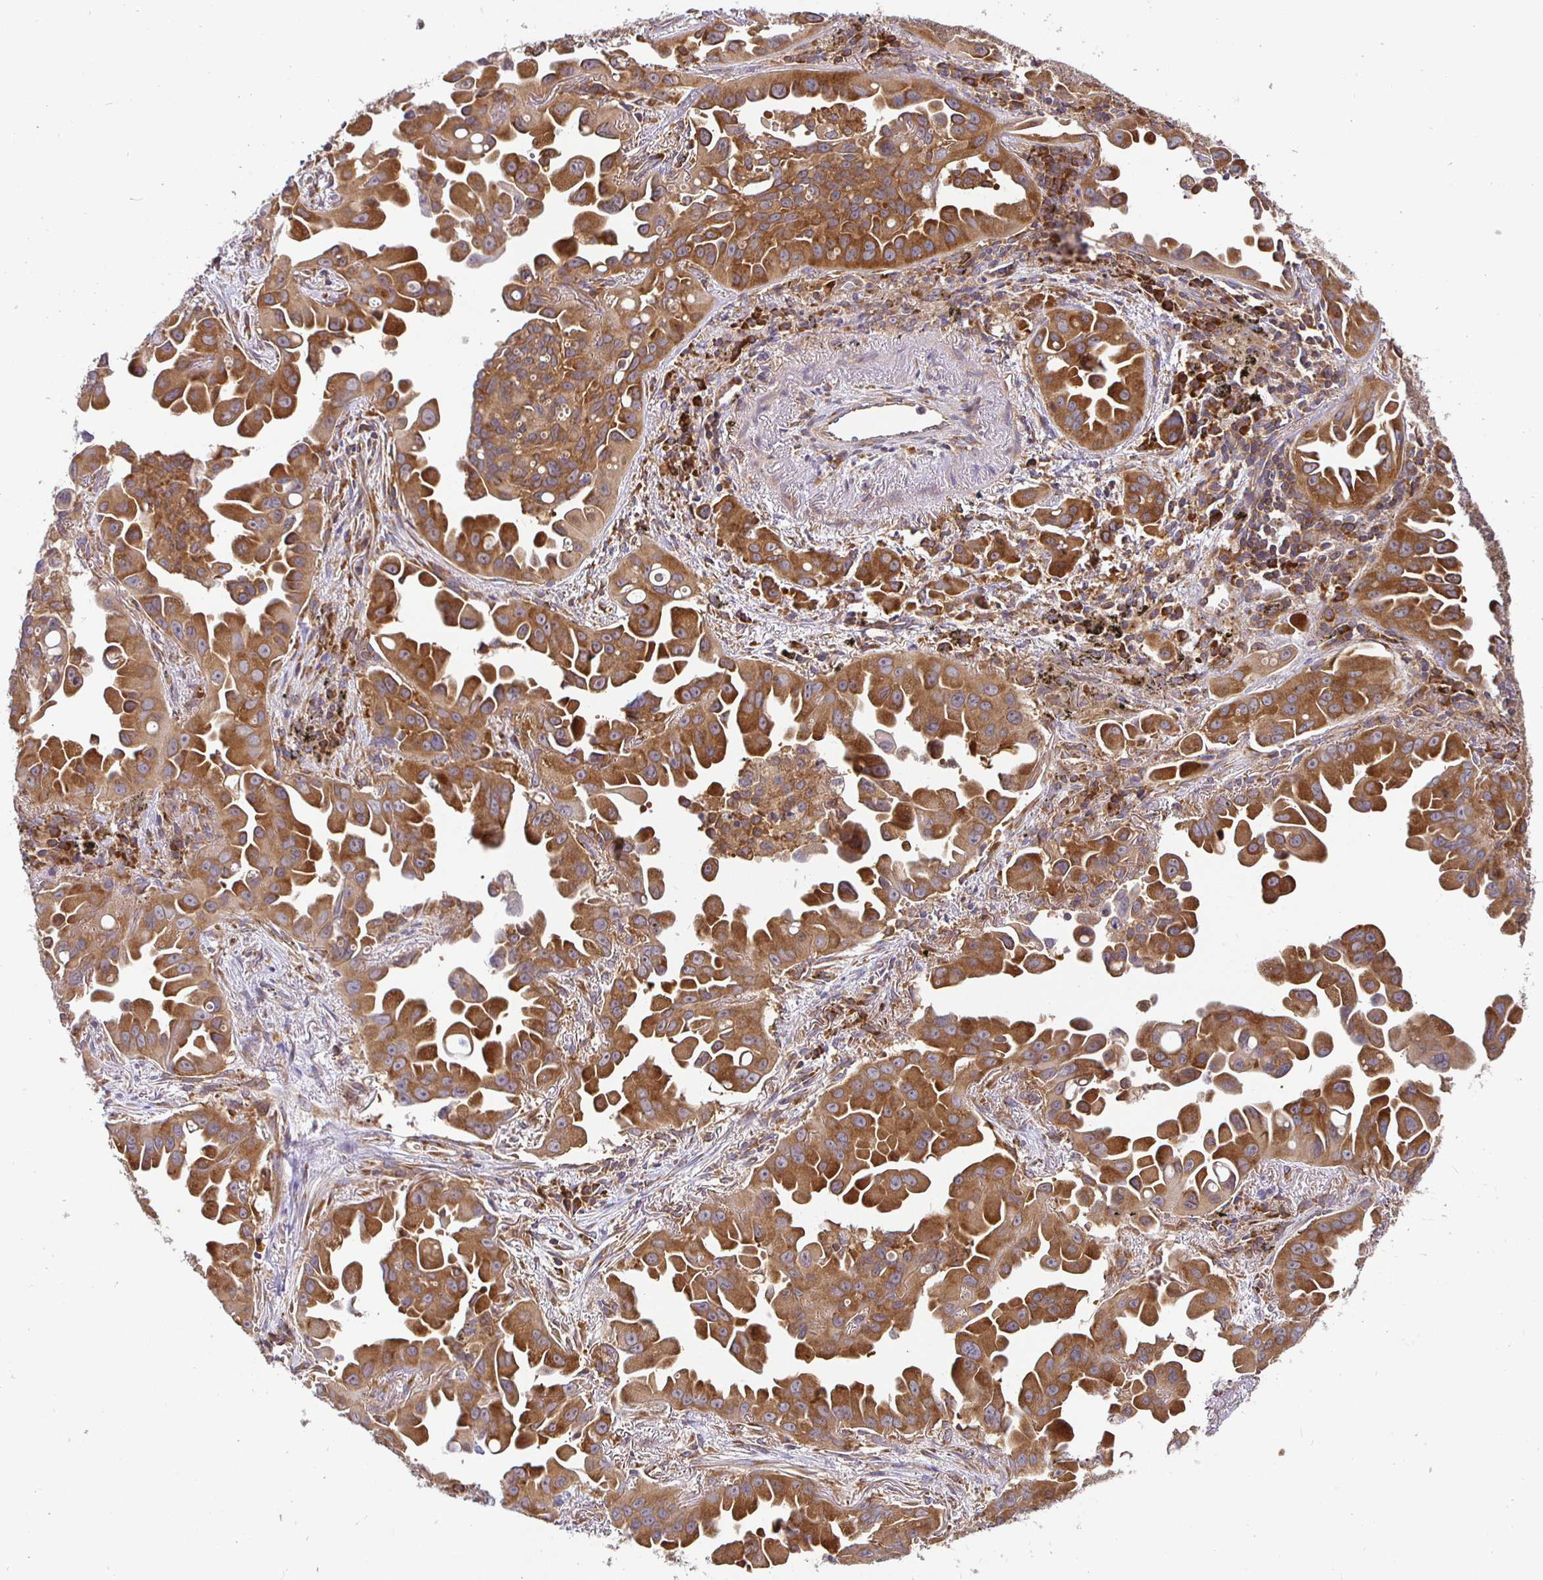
{"staining": {"intensity": "strong", "quantity": ">75%", "location": "cytoplasmic/membranous"}, "tissue": "lung cancer", "cell_type": "Tumor cells", "image_type": "cancer", "snomed": [{"axis": "morphology", "description": "Adenocarcinoma, NOS"}, {"axis": "topography", "description": "Lung"}], "caption": "Human lung cancer (adenocarcinoma) stained with a protein marker reveals strong staining in tumor cells.", "gene": "IRAK1", "patient": {"sex": "male", "age": 68}}